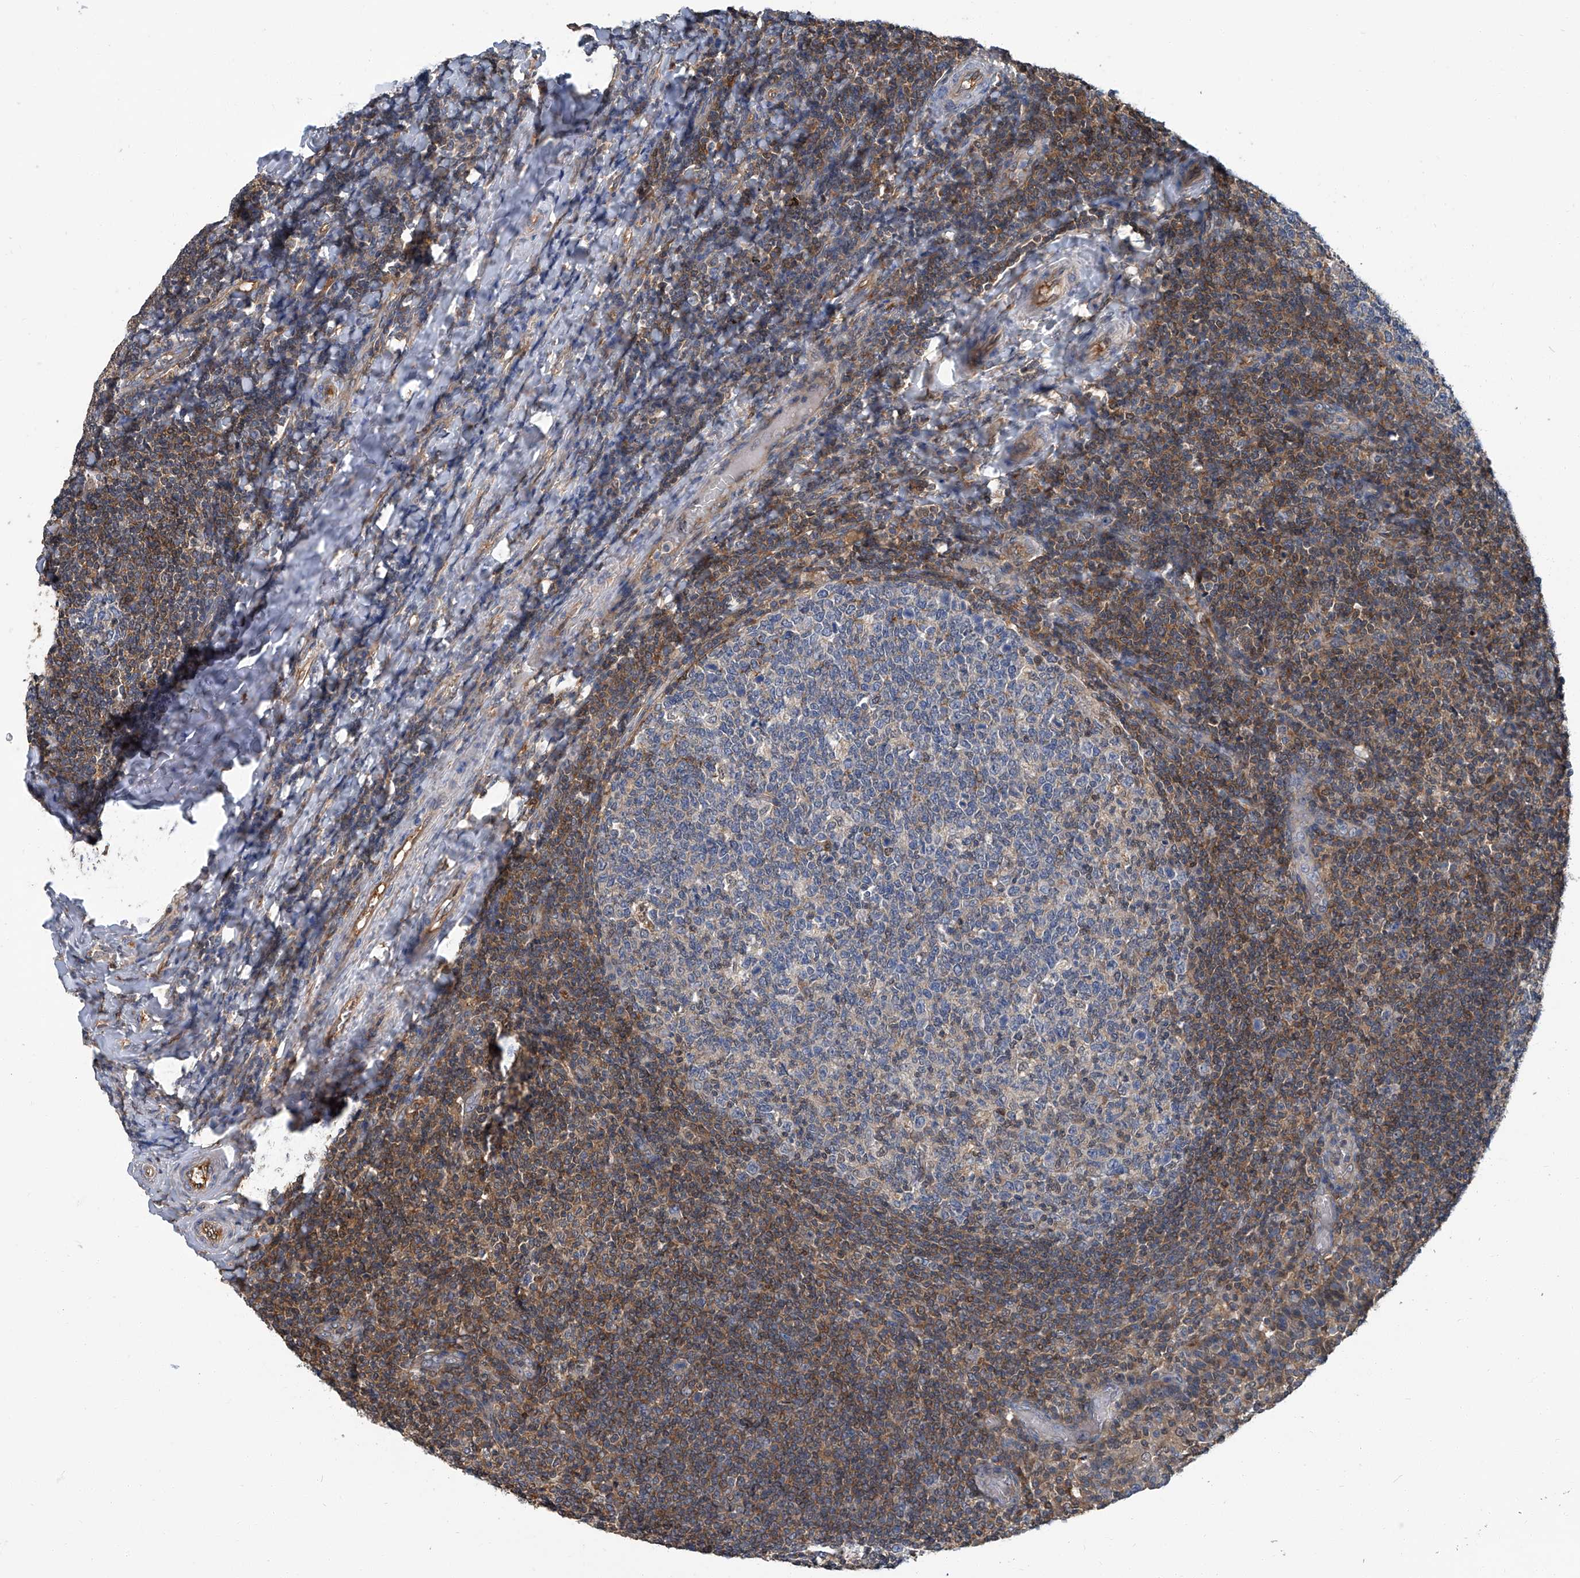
{"staining": {"intensity": "negative", "quantity": "none", "location": "none"}, "tissue": "tonsil", "cell_type": "Germinal center cells", "image_type": "normal", "snomed": [{"axis": "morphology", "description": "Normal tissue, NOS"}, {"axis": "topography", "description": "Tonsil"}], "caption": "Normal tonsil was stained to show a protein in brown. There is no significant positivity in germinal center cells. (DAB immunohistochemistry with hematoxylin counter stain).", "gene": "PSMB10", "patient": {"sex": "female", "age": 19}}